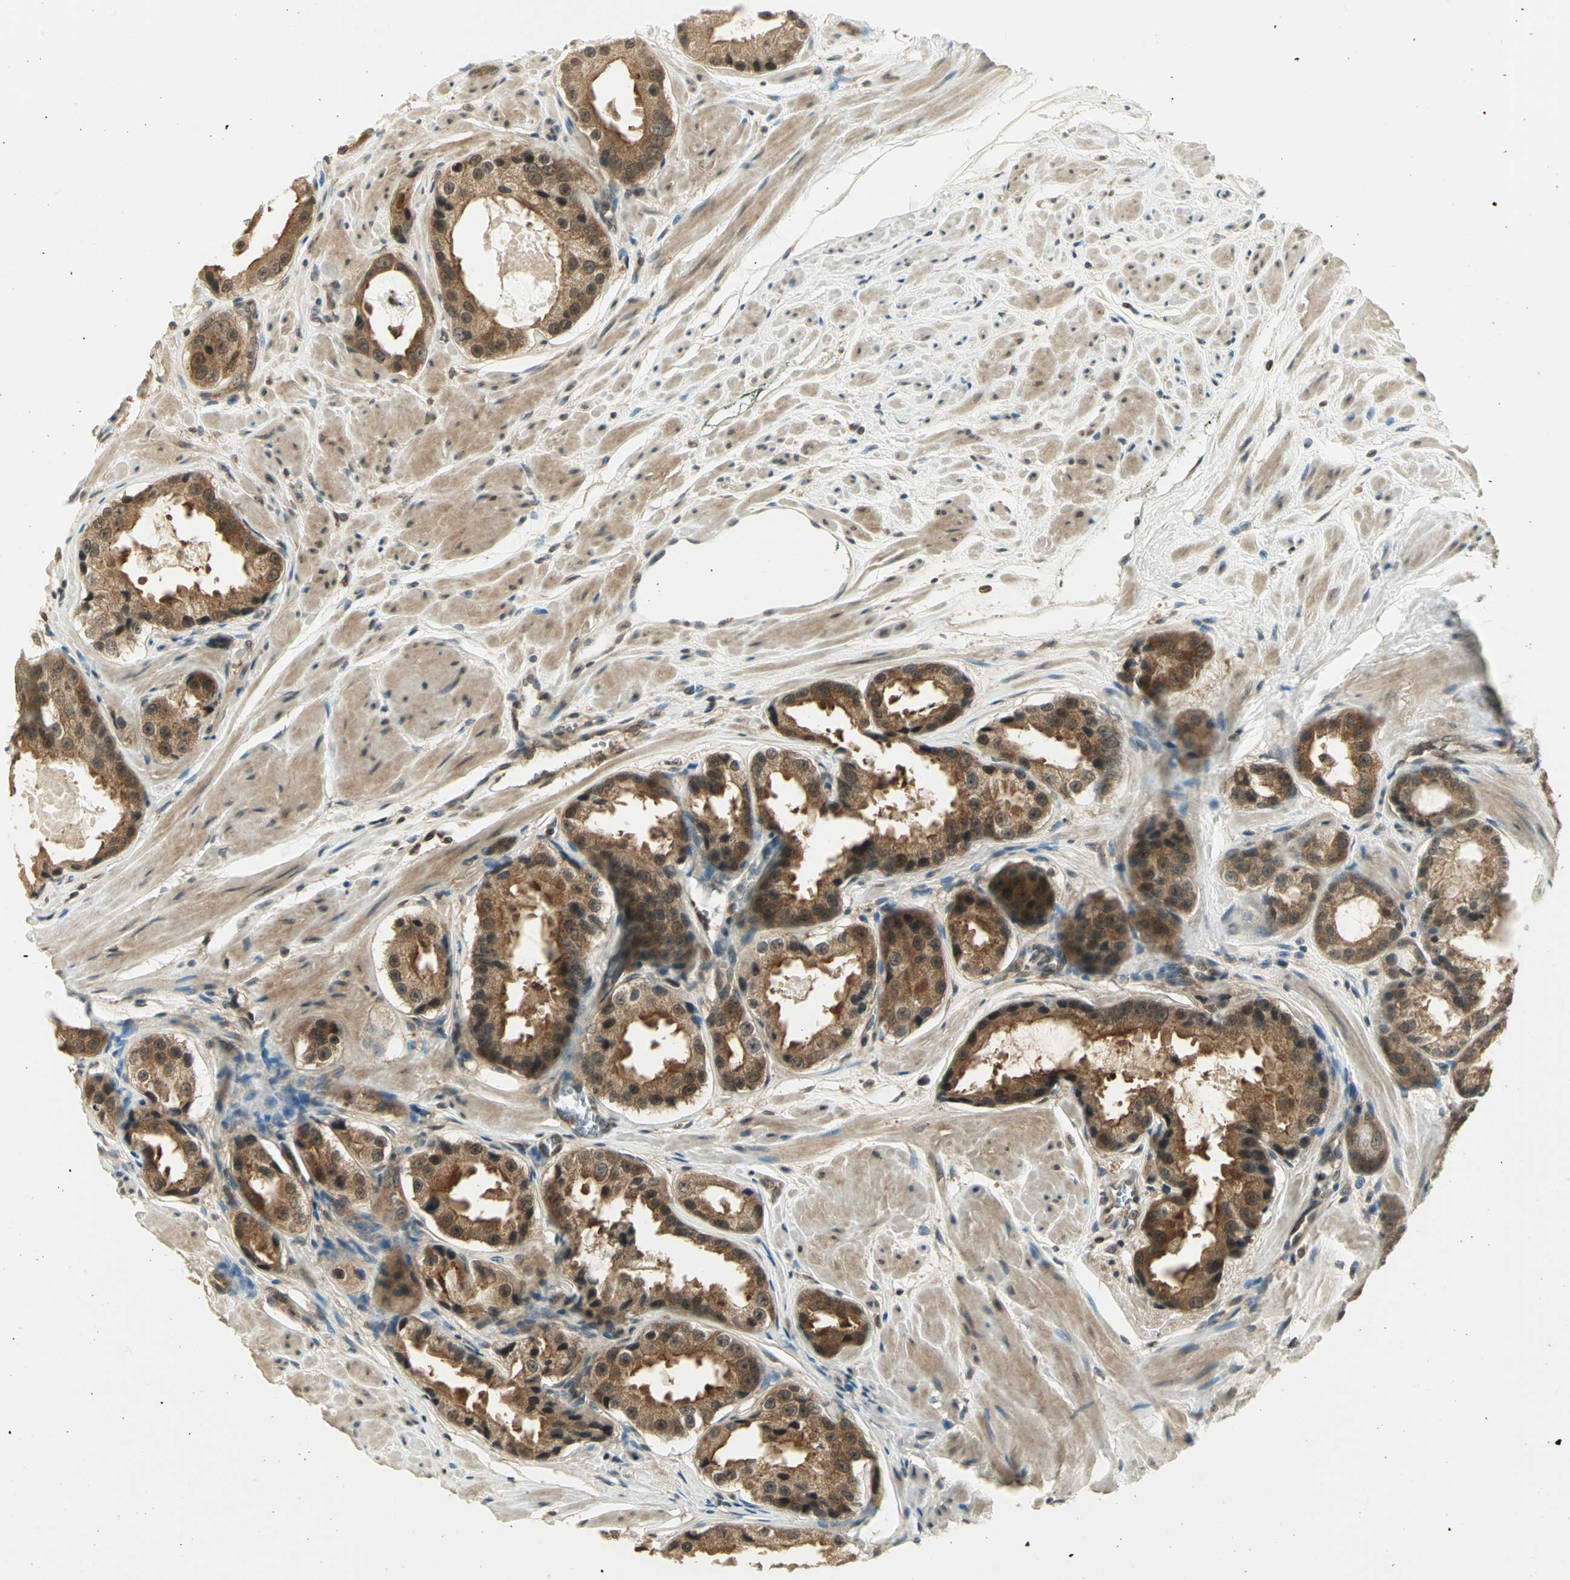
{"staining": {"intensity": "moderate", "quantity": ">75%", "location": "cytoplasmic/membranous"}, "tissue": "prostate cancer", "cell_type": "Tumor cells", "image_type": "cancer", "snomed": [{"axis": "morphology", "description": "Adenocarcinoma, Medium grade"}, {"axis": "topography", "description": "Prostate"}], "caption": "A medium amount of moderate cytoplasmic/membranous staining is identified in approximately >75% of tumor cells in prostate cancer (medium-grade adenocarcinoma) tissue. (Stains: DAB in brown, nuclei in blue, Microscopy: brightfield microscopy at high magnification).", "gene": "CDC34", "patient": {"sex": "male", "age": 60}}